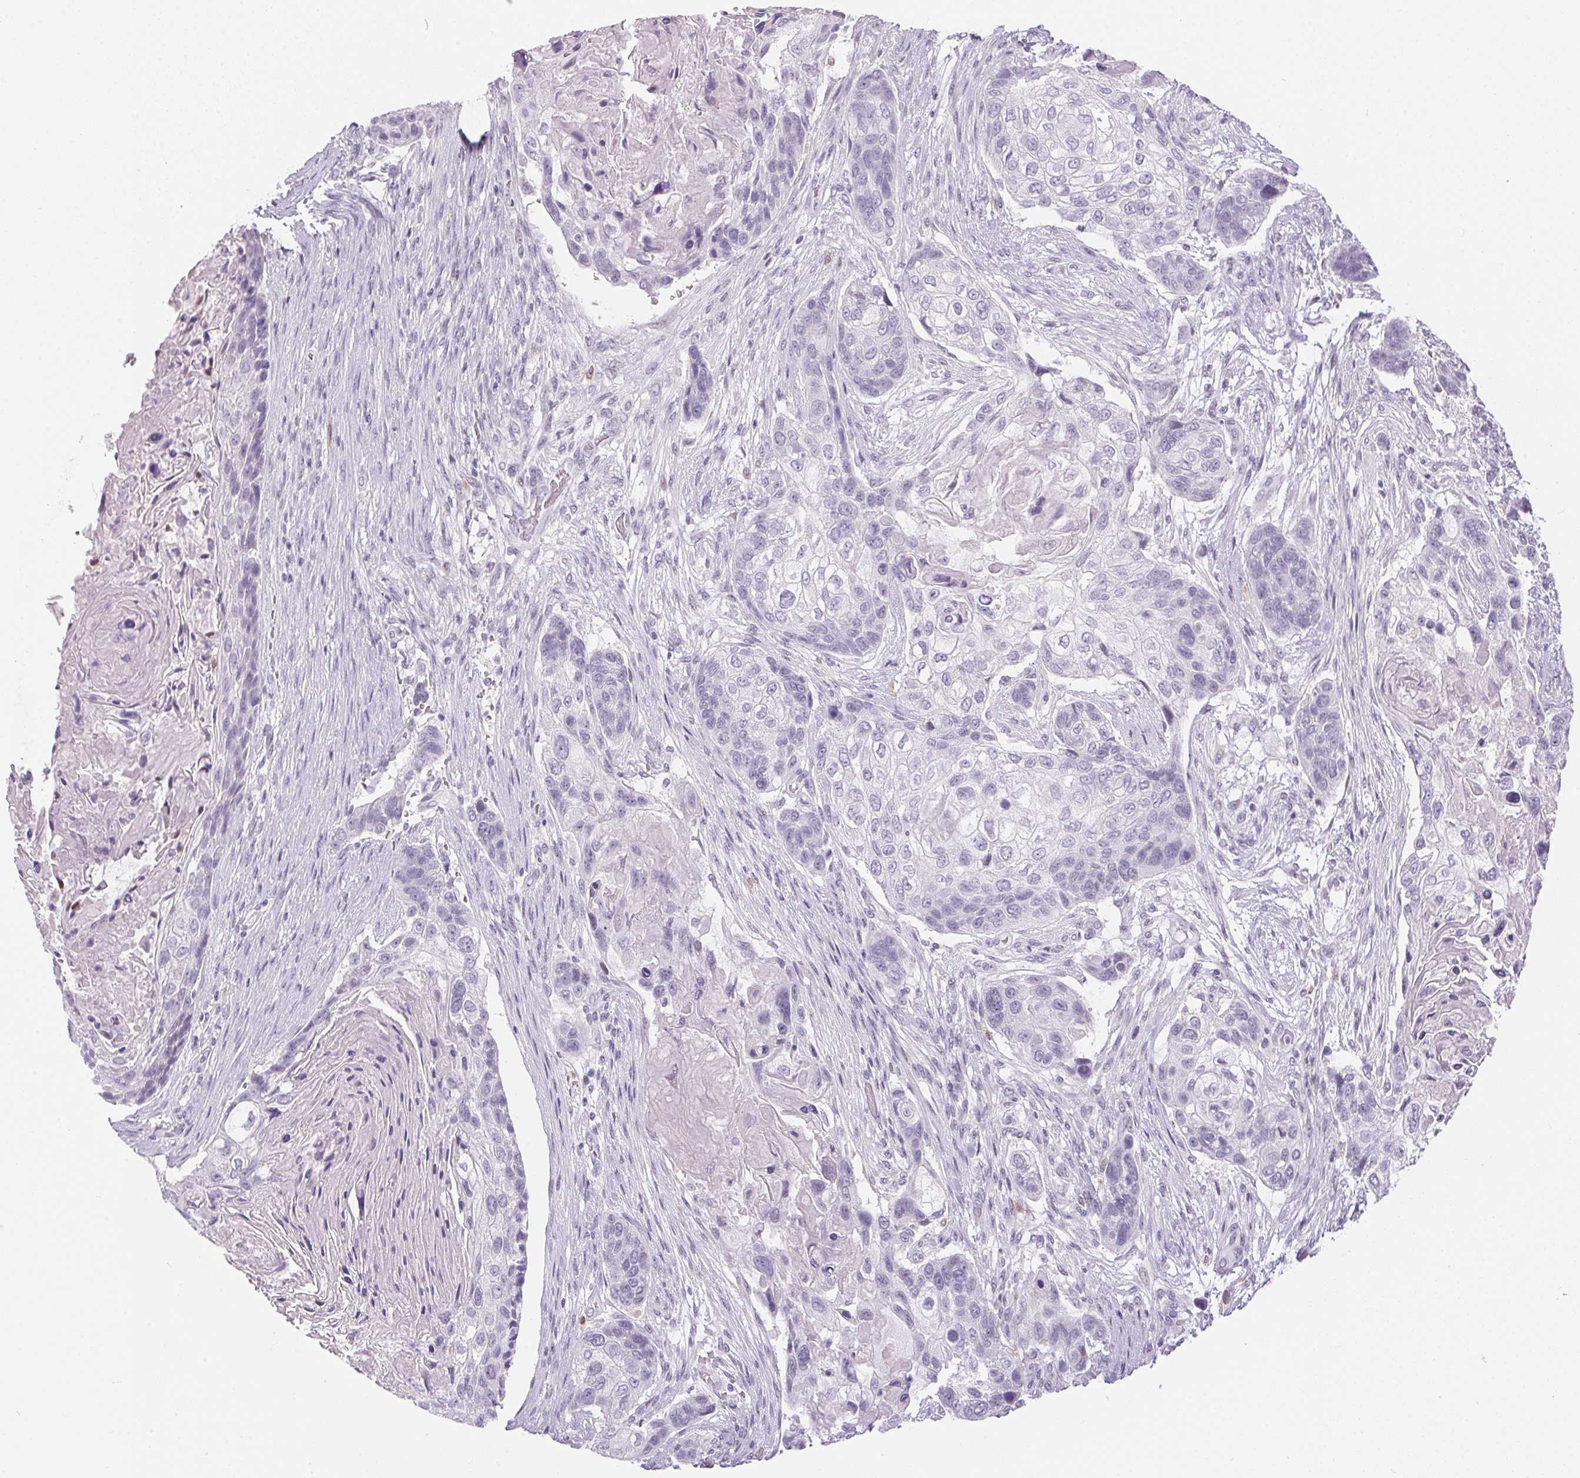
{"staining": {"intensity": "negative", "quantity": "none", "location": "none"}, "tissue": "lung cancer", "cell_type": "Tumor cells", "image_type": "cancer", "snomed": [{"axis": "morphology", "description": "Squamous cell carcinoma, NOS"}, {"axis": "topography", "description": "Lung"}], "caption": "Lung cancer (squamous cell carcinoma) stained for a protein using IHC shows no positivity tumor cells.", "gene": "CADPS", "patient": {"sex": "male", "age": 69}}